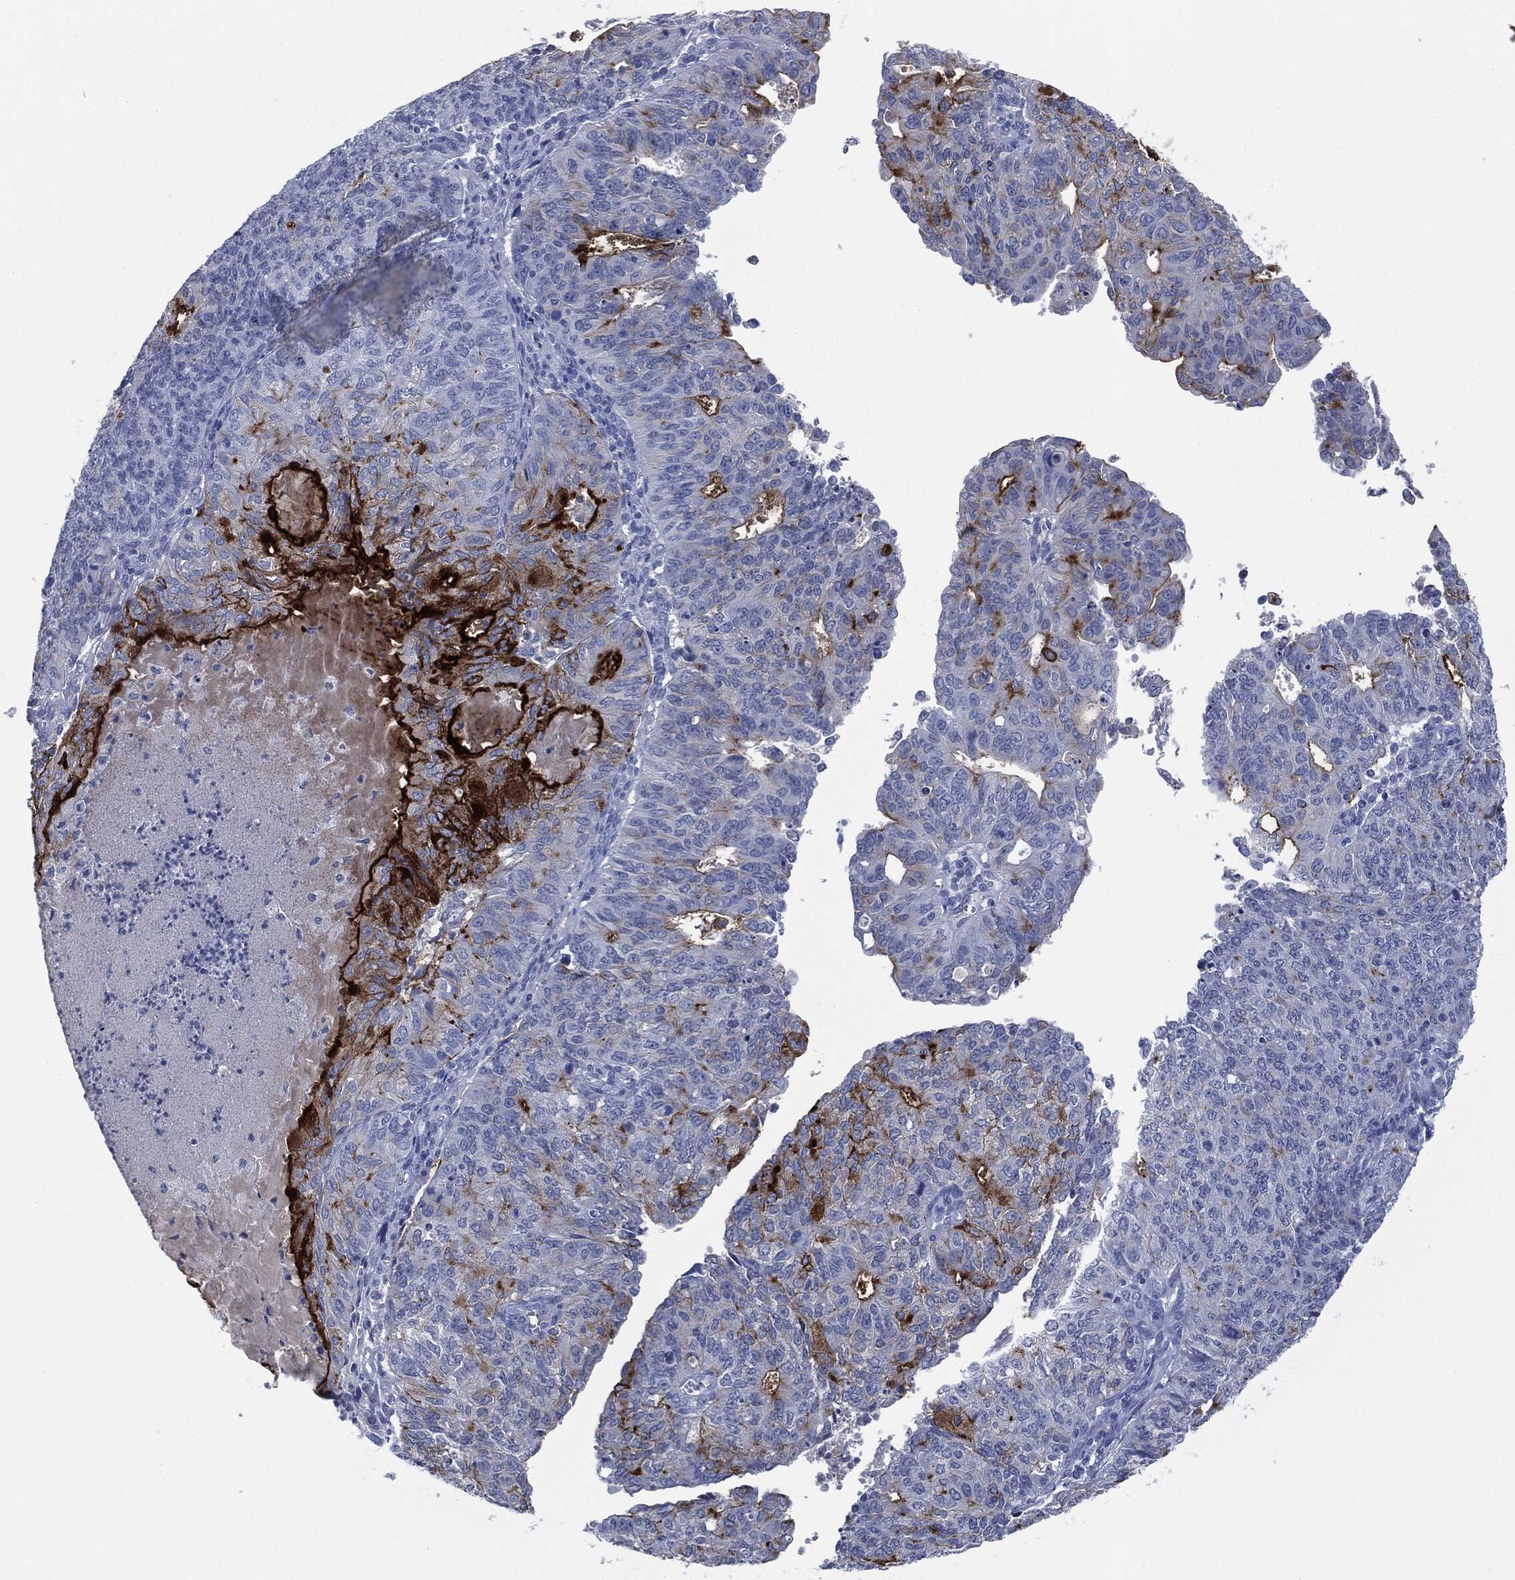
{"staining": {"intensity": "strong", "quantity": "25%-75%", "location": "cytoplasmic/membranous"}, "tissue": "endometrial cancer", "cell_type": "Tumor cells", "image_type": "cancer", "snomed": [{"axis": "morphology", "description": "Adenocarcinoma, NOS"}, {"axis": "topography", "description": "Endometrium"}], "caption": "The histopathology image shows staining of adenocarcinoma (endometrial), revealing strong cytoplasmic/membranous protein staining (brown color) within tumor cells.", "gene": "MUC16", "patient": {"sex": "female", "age": 82}}